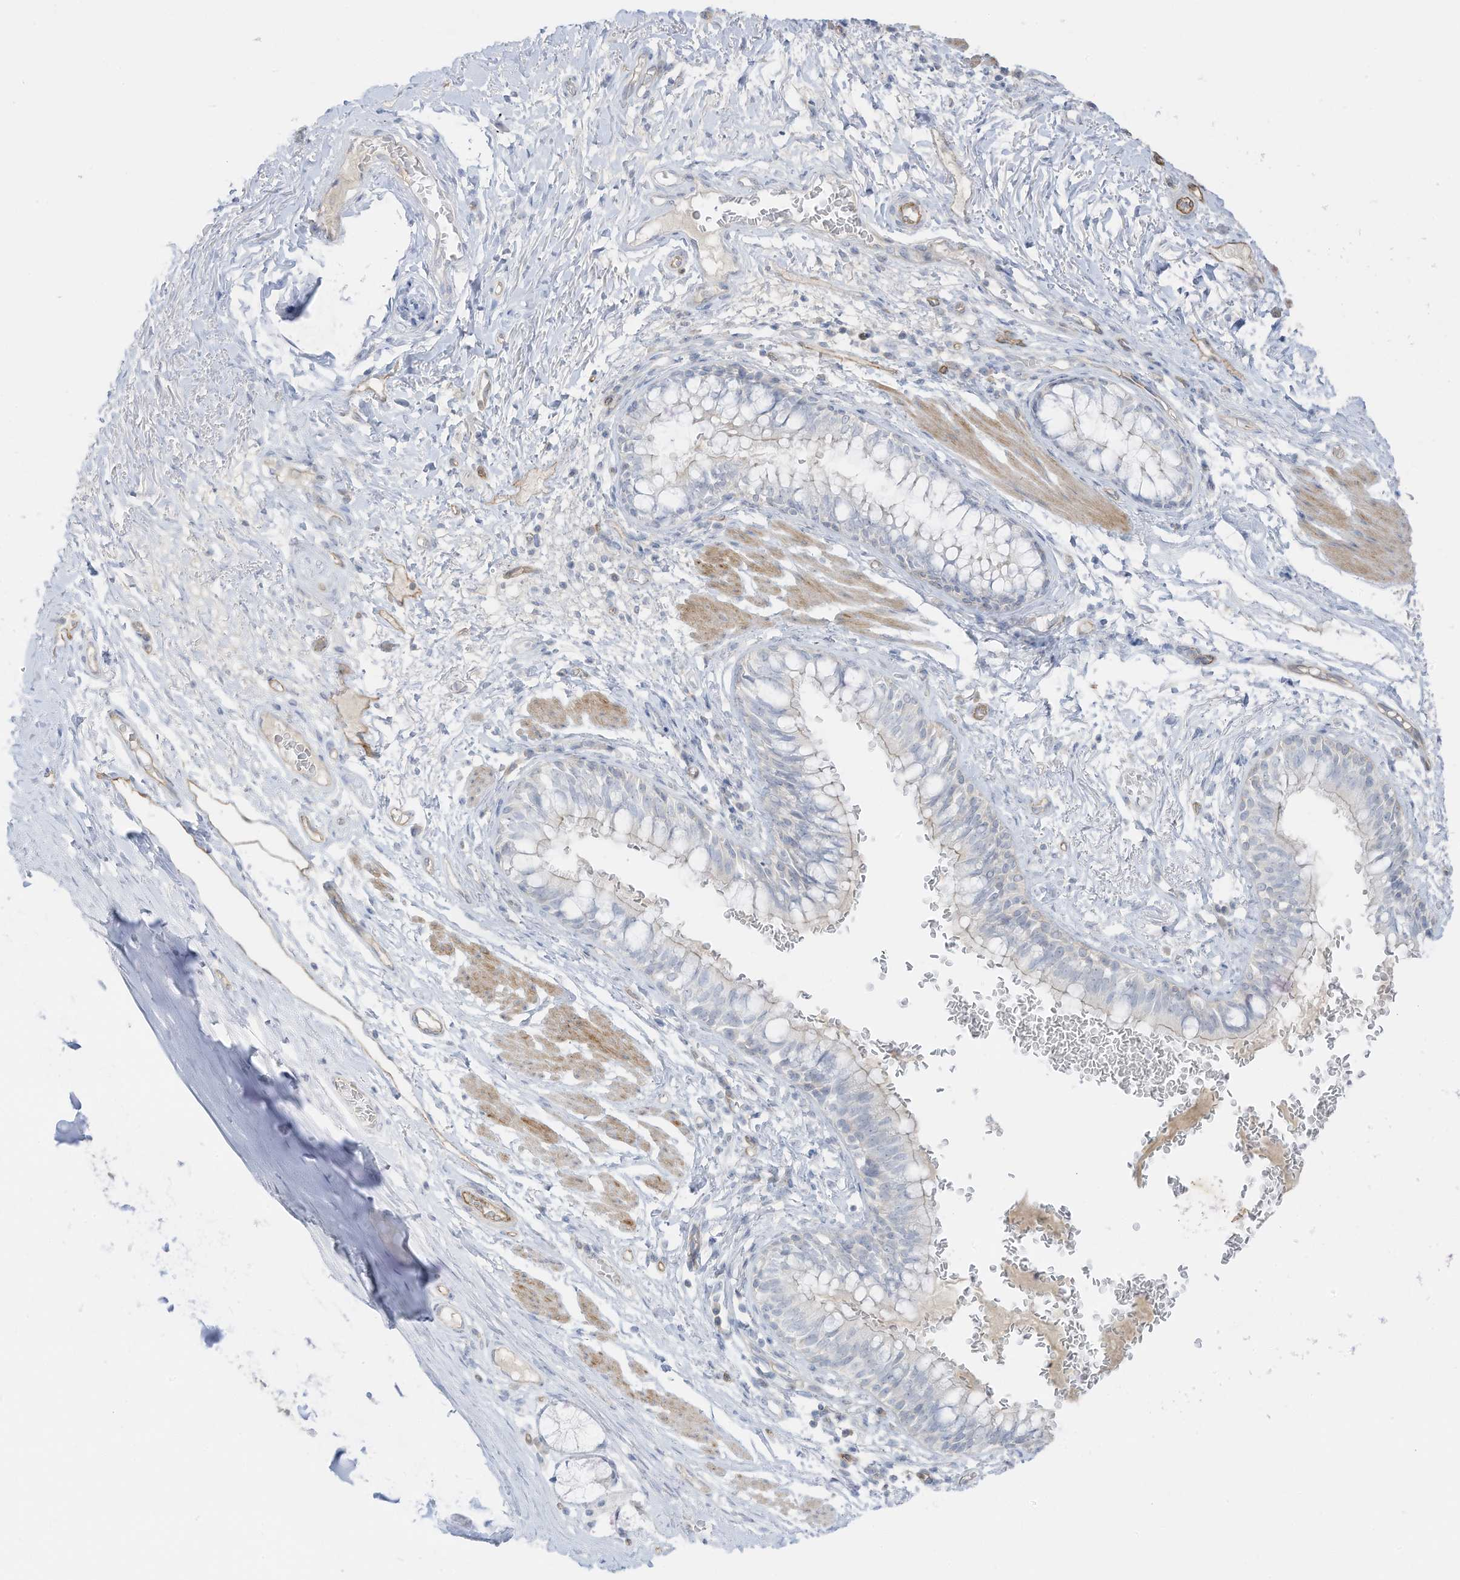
{"staining": {"intensity": "negative", "quantity": "none", "location": "none"}, "tissue": "bronchus", "cell_type": "Respiratory epithelial cells", "image_type": "normal", "snomed": [{"axis": "morphology", "description": "Normal tissue, NOS"}, {"axis": "topography", "description": "Cartilage tissue"}, {"axis": "topography", "description": "Bronchus"}], "caption": "Respiratory epithelial cells are negative for protein expression in unremarkable human bronchus. Brightfield microscopy of immunohistochemistry stained with DAB (brown) and hematoxylin (blue), captured at high magnification.", "gene": "C11orf87", "patient": {"sex": "female", "age": 36}}